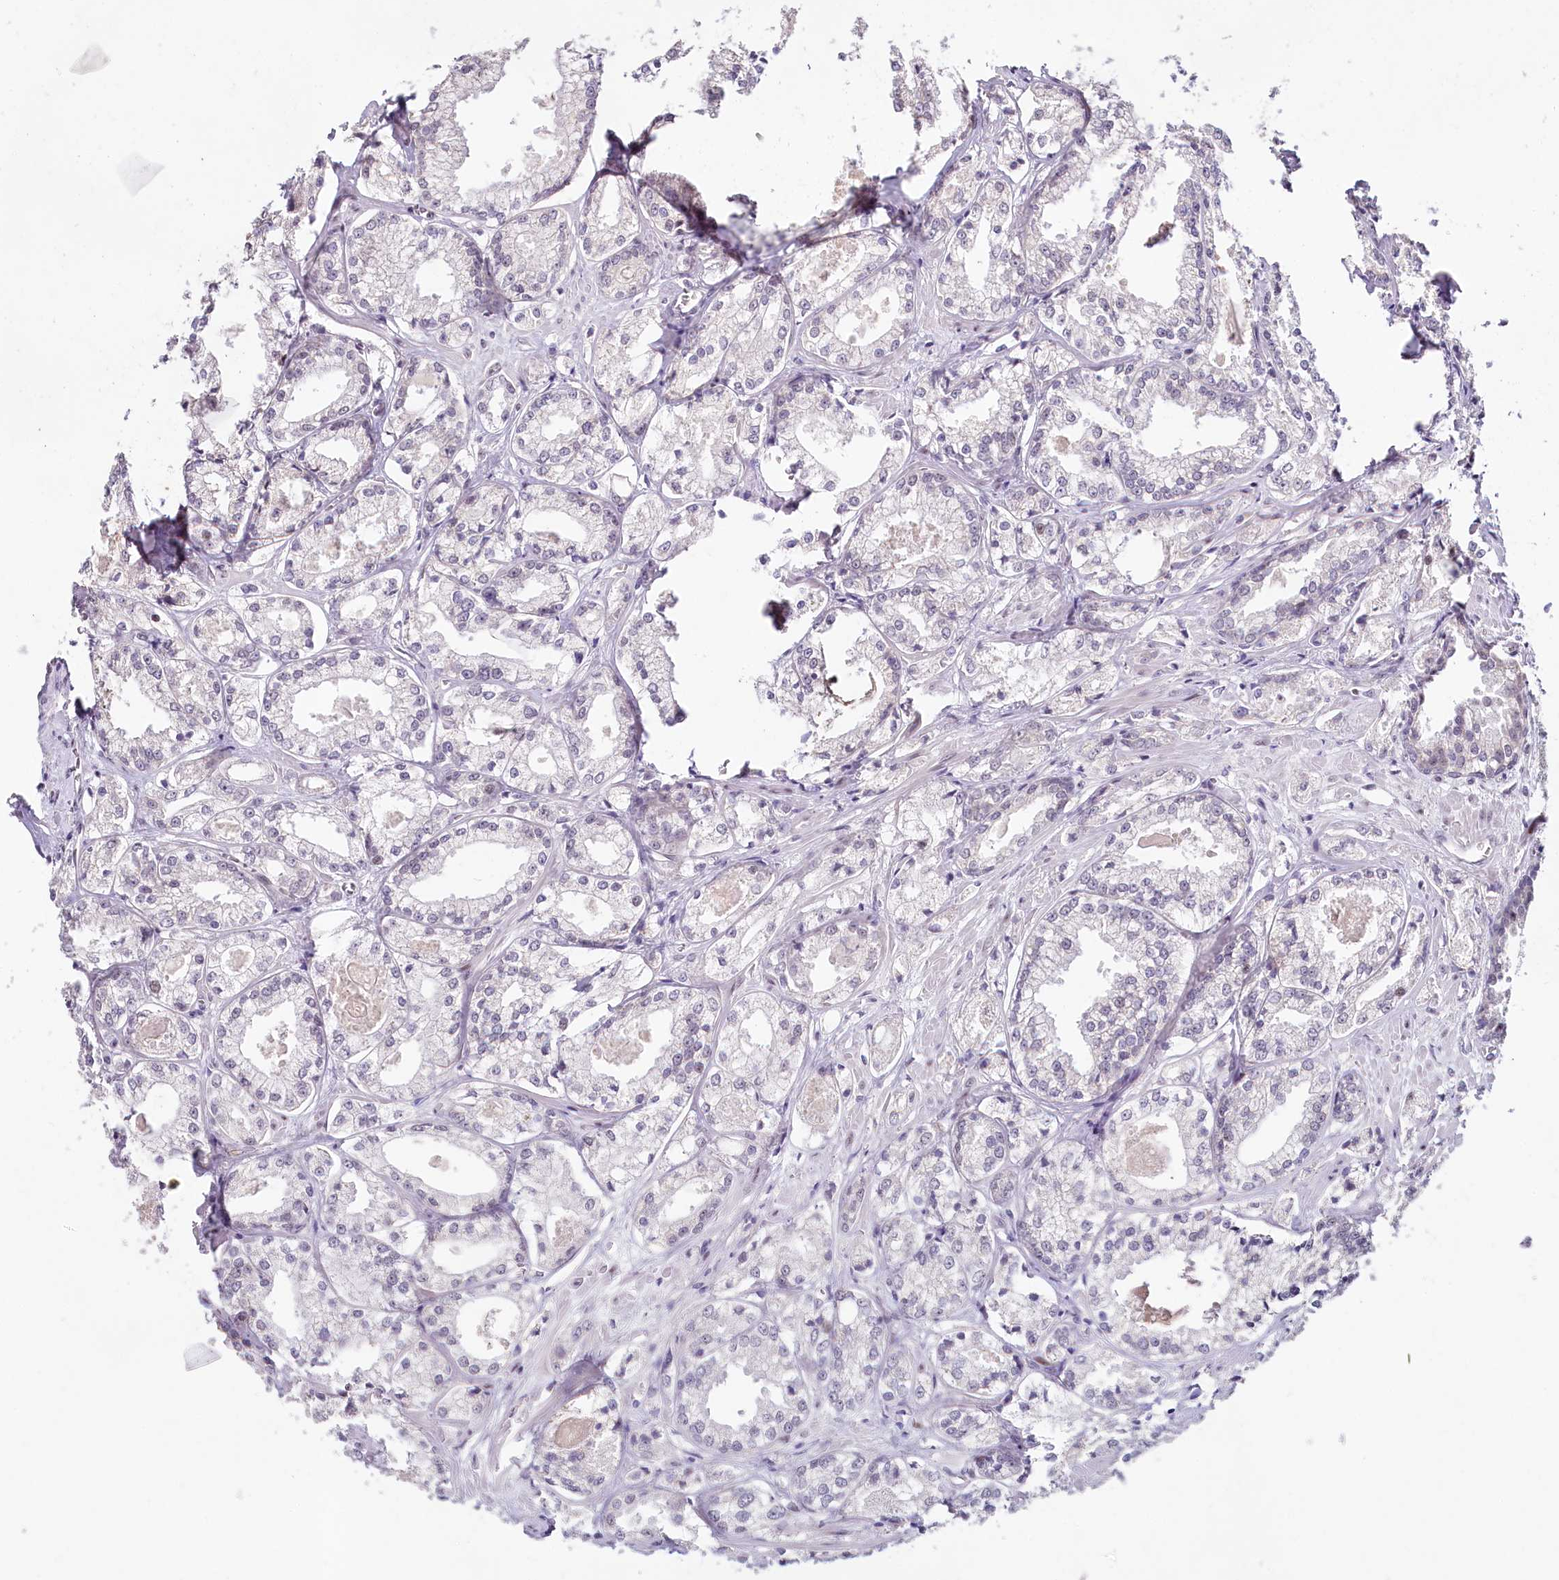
{"staining": {"intensity": "negative", "quantity": "none", "location": "none"}, "tissue": "prostate cancer", "cell_type": "Tumor cells", "image_type": "cancer", "snomed": [{"axis": "morphology", "description": "Adenocarcinoma, Low grade"}, {"axis": "topography", "description": "Prostate"}], "caption": "Micrograph shows no protein positivity in tumor cells of low-grade adenocarcinoma (prostate) tissue. The staining was performed using DAB to visualize the protein expression in brown, while the nuclei were stained in blue with hematoxylin (Magnification: 20x).", "gene": "HPD", "patient": {"sex": "male", "age": 47}}